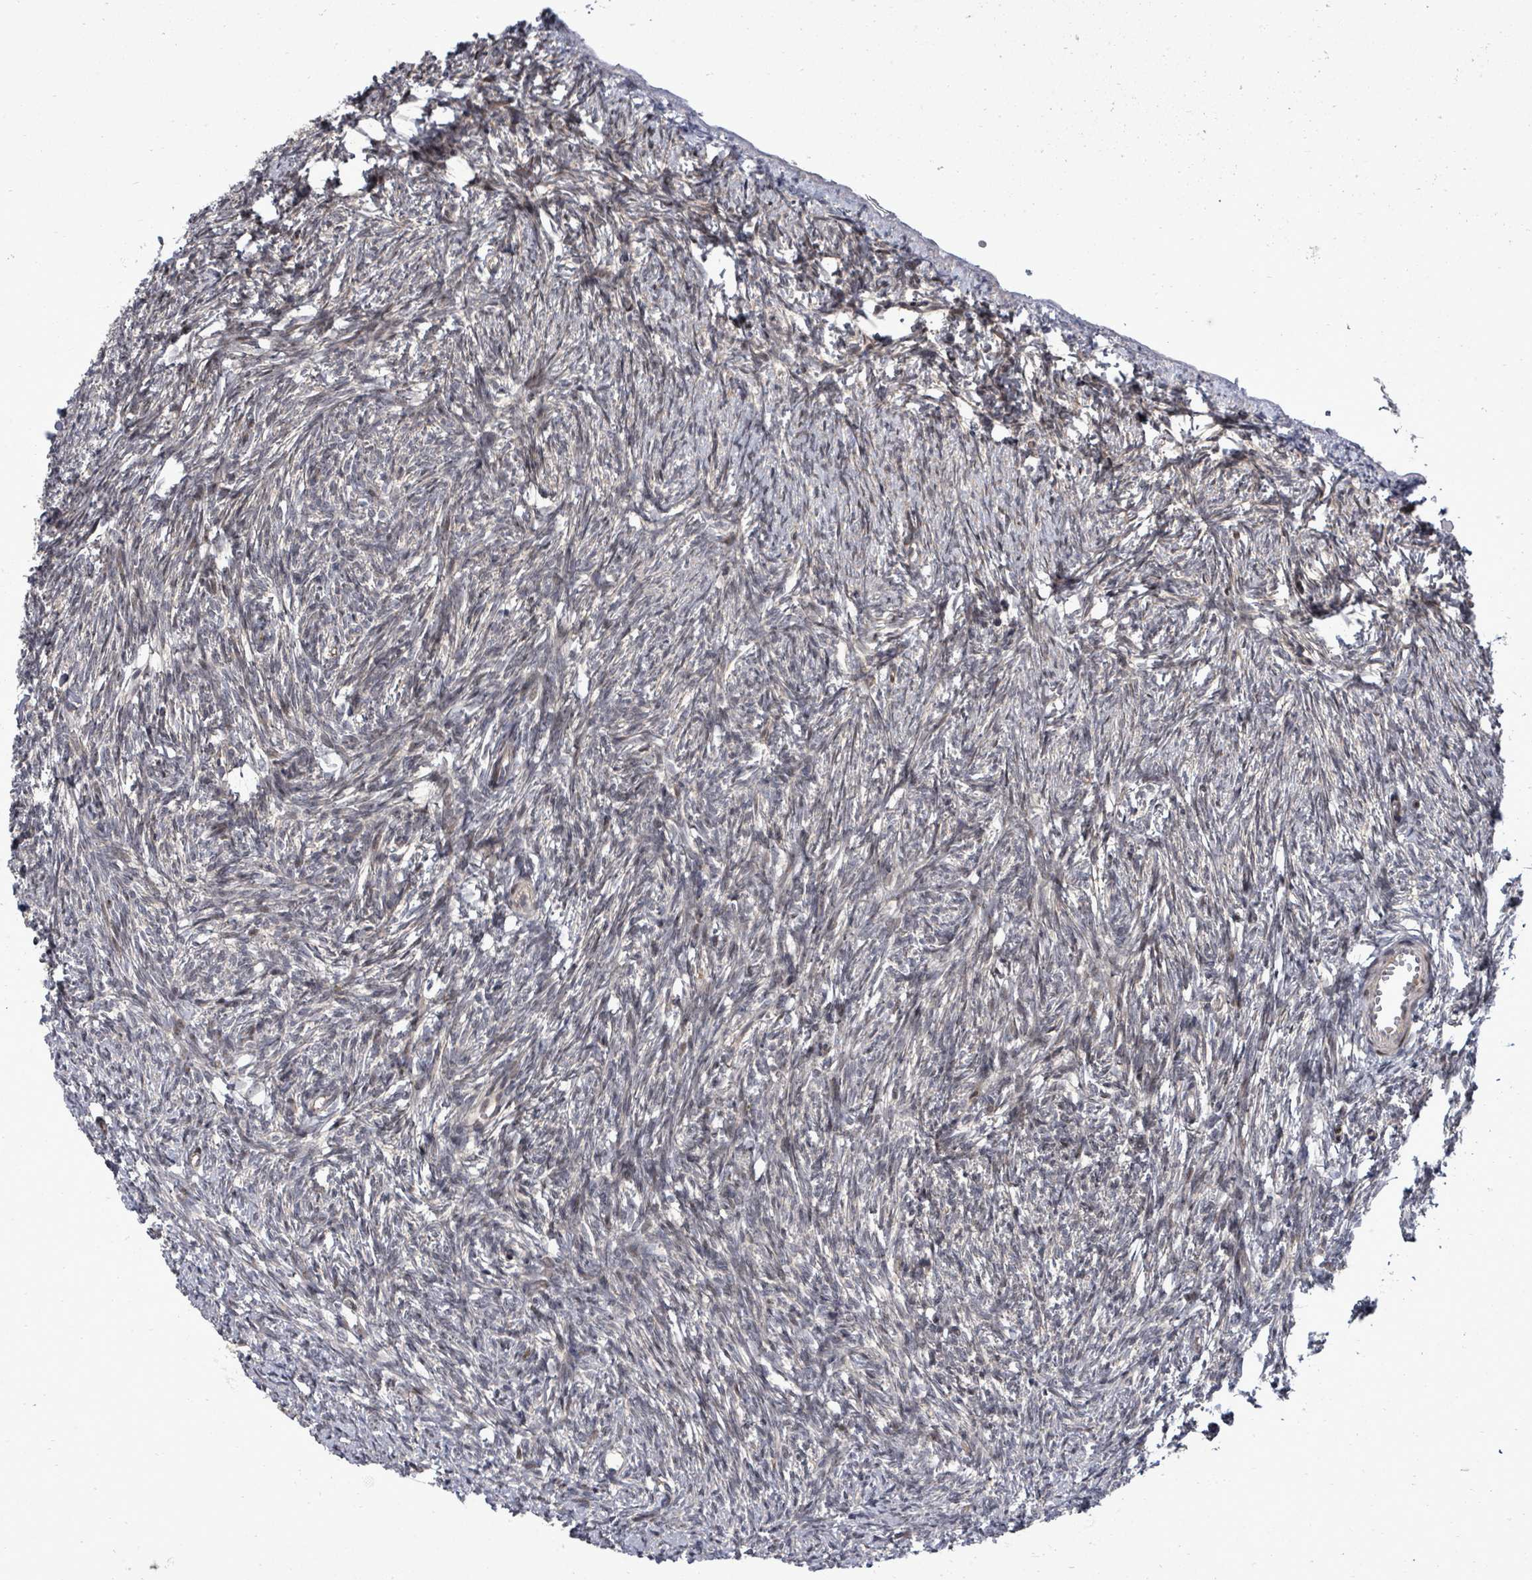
{"staining": {"intensity": "weak", "quantity": ">75%", "location": "cytoplasmic/membranous"}, "tissue": "ovary", "cell_type": "Follicle cells", "image_type": "normal", "snomed": [{"axis": "morphology", "description": "Normal tissue, NOS"}, {"axis": "topography", "description": "Ovary"}], "caption": "Immunohistochemistry (IHC) photomicrograph of normal ovary: human ovary stained using immunohistochemistry demonstrates low levels of weak protein expression localized specifically in the cytoplasmic/membranous of follicle cells, appearing as a cytoplasmic/membranous brown color.", "gene": "KRTAP27", "patient": {"sex": "female", "age": 51}}